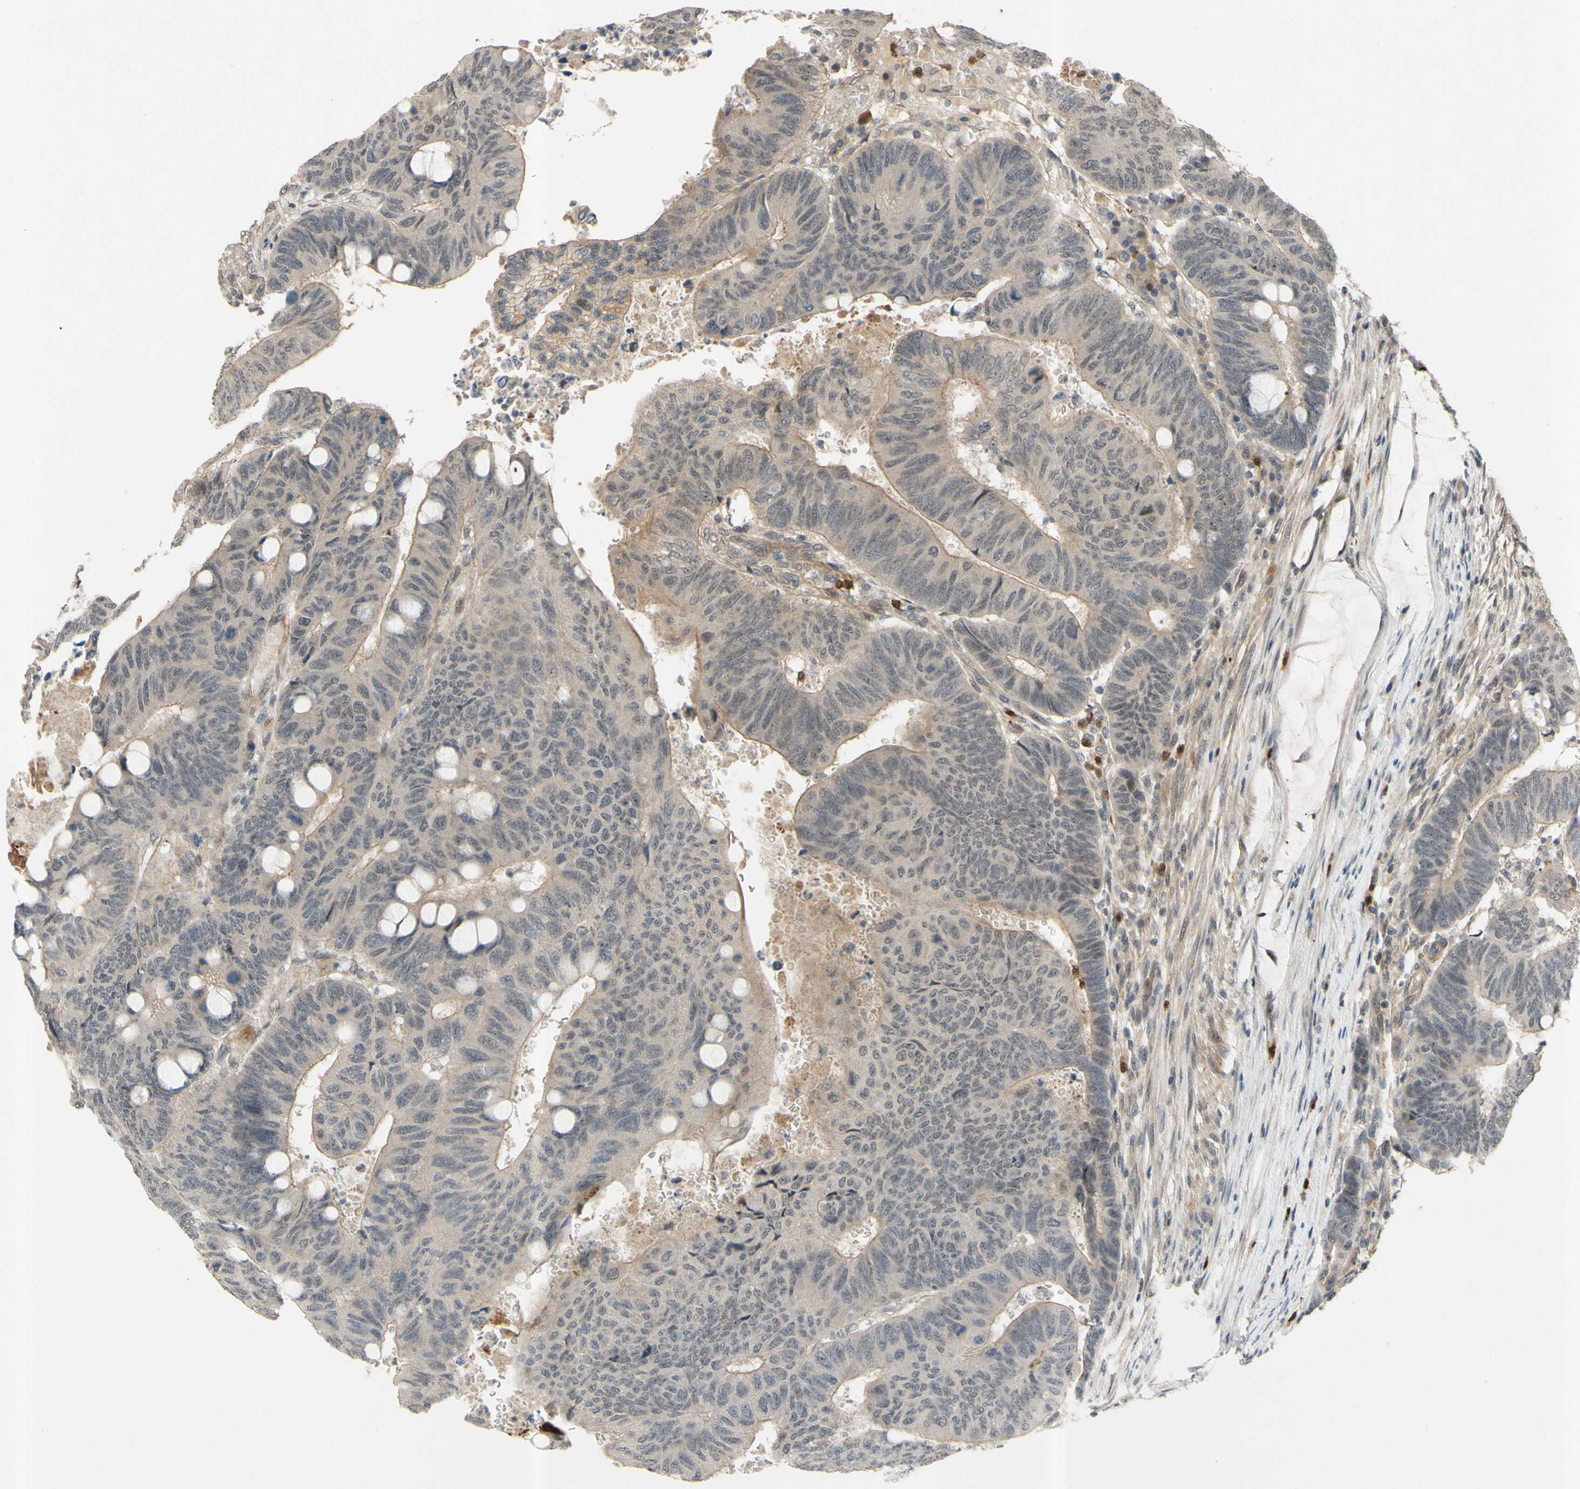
{"staining": {"intensity": "negative", "quantity": "none", "location": "none"}, "tissue": "colorectal cancer", "cell_type": "Tumor cells", "image_type": "cancer", "snomed": [{"axis": "morphology", "description": "Normal tissue, NOS"}, {"axis": "morphology", "description": "Adenocarcinoma, NOS"}, {"axis": "topography", "description": "Rectum"}, {"axis": "topography", "description": "Peripheral nerve tissue"}], "caption": "The photomicrograph reveals no staining of tumor cells in adenocarcinoma (colorectal). The staining was performed using DAB to visualize the protein expression in brown, while the nuclei were stained in blue with hematoxylin (Magnification: 20x).", "gene": "ALK", "patient": {"sex": "male", "age": 92}}